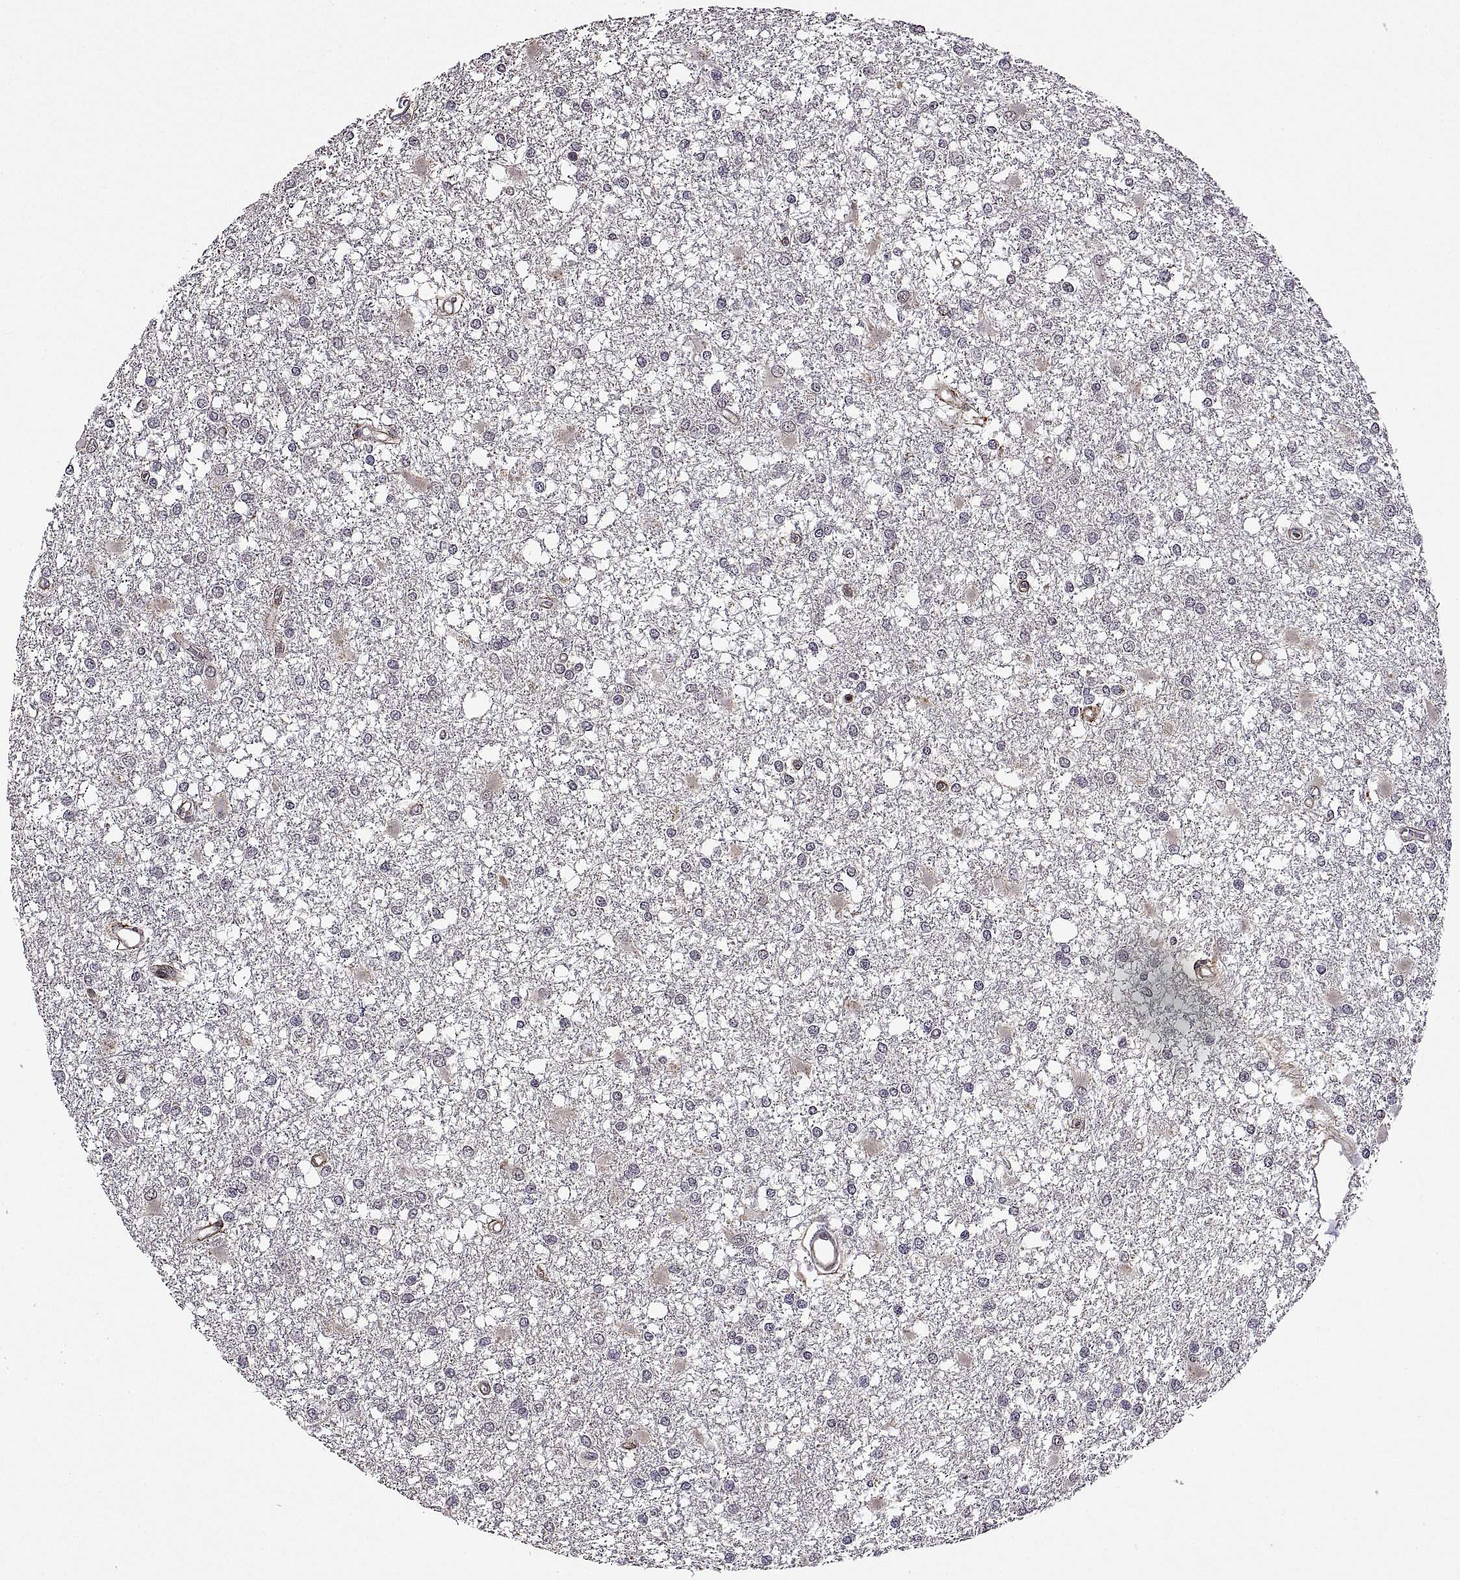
{"staining": {"intensity": "negative", "quantity": "none", "location": "none"}, "tissue": "glioma", "cell_type": "Tumor cells", "image_type": "cancer", "snomed": [{"axis": "morphology", "description": "Glioma, malignant, High grade"}, {"axis": "topography", "description": "Cerebral cortex"}], "caption": "Immunohistochemistry of glioma shows no staining in tumor cells. The staining was performed using DAB to visualize the protein expression in brown, while the nuclei were stained in blue with hematoxylin (Magnification: 20x).", "gene": "LAMA1", "patient": {"sex": "male", "age": 79}}